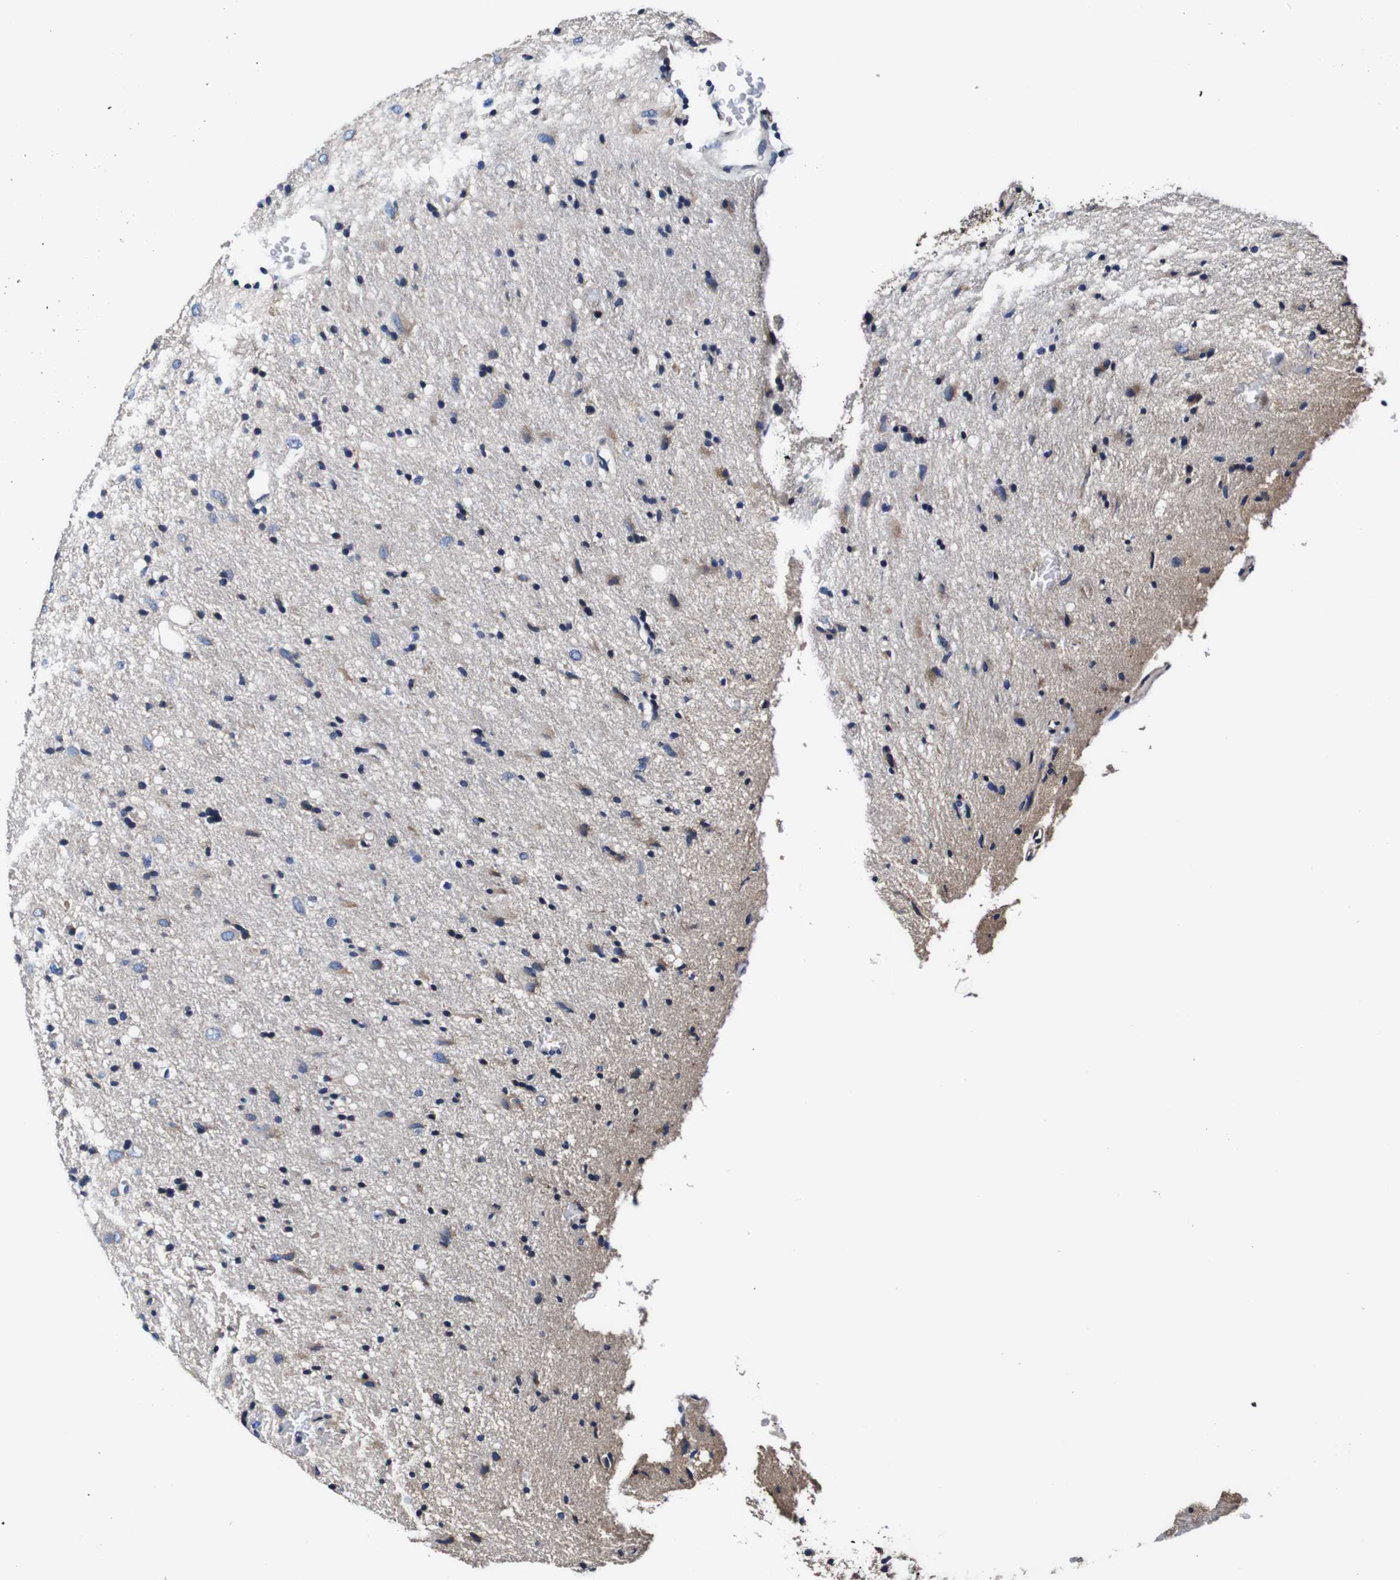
{"staining": {"intensity": "moderate", "quantity": "<25%", "location": "cytoplasmic/membranous"}, "tissue": "glioma", "cell_type": "Tumor cells", "image_type": "cancer", "snomed": [{"axis": "morphology", "description": "Glioma, malignant, Low grade"}, {"axis": "topography", "description": "Brain"}], "caption": "An image of human malignant glioma (low-grade) stained for a protein shows moderate cytoplasmic/membranous brown staining in tumor cells. (Stains: DAB in brown, nuclei in blue, Microscopy: brightfield microscopy at high magnification).", "gene": "PDCD6IP", "patient": {"sex": "male", "age": 77}}